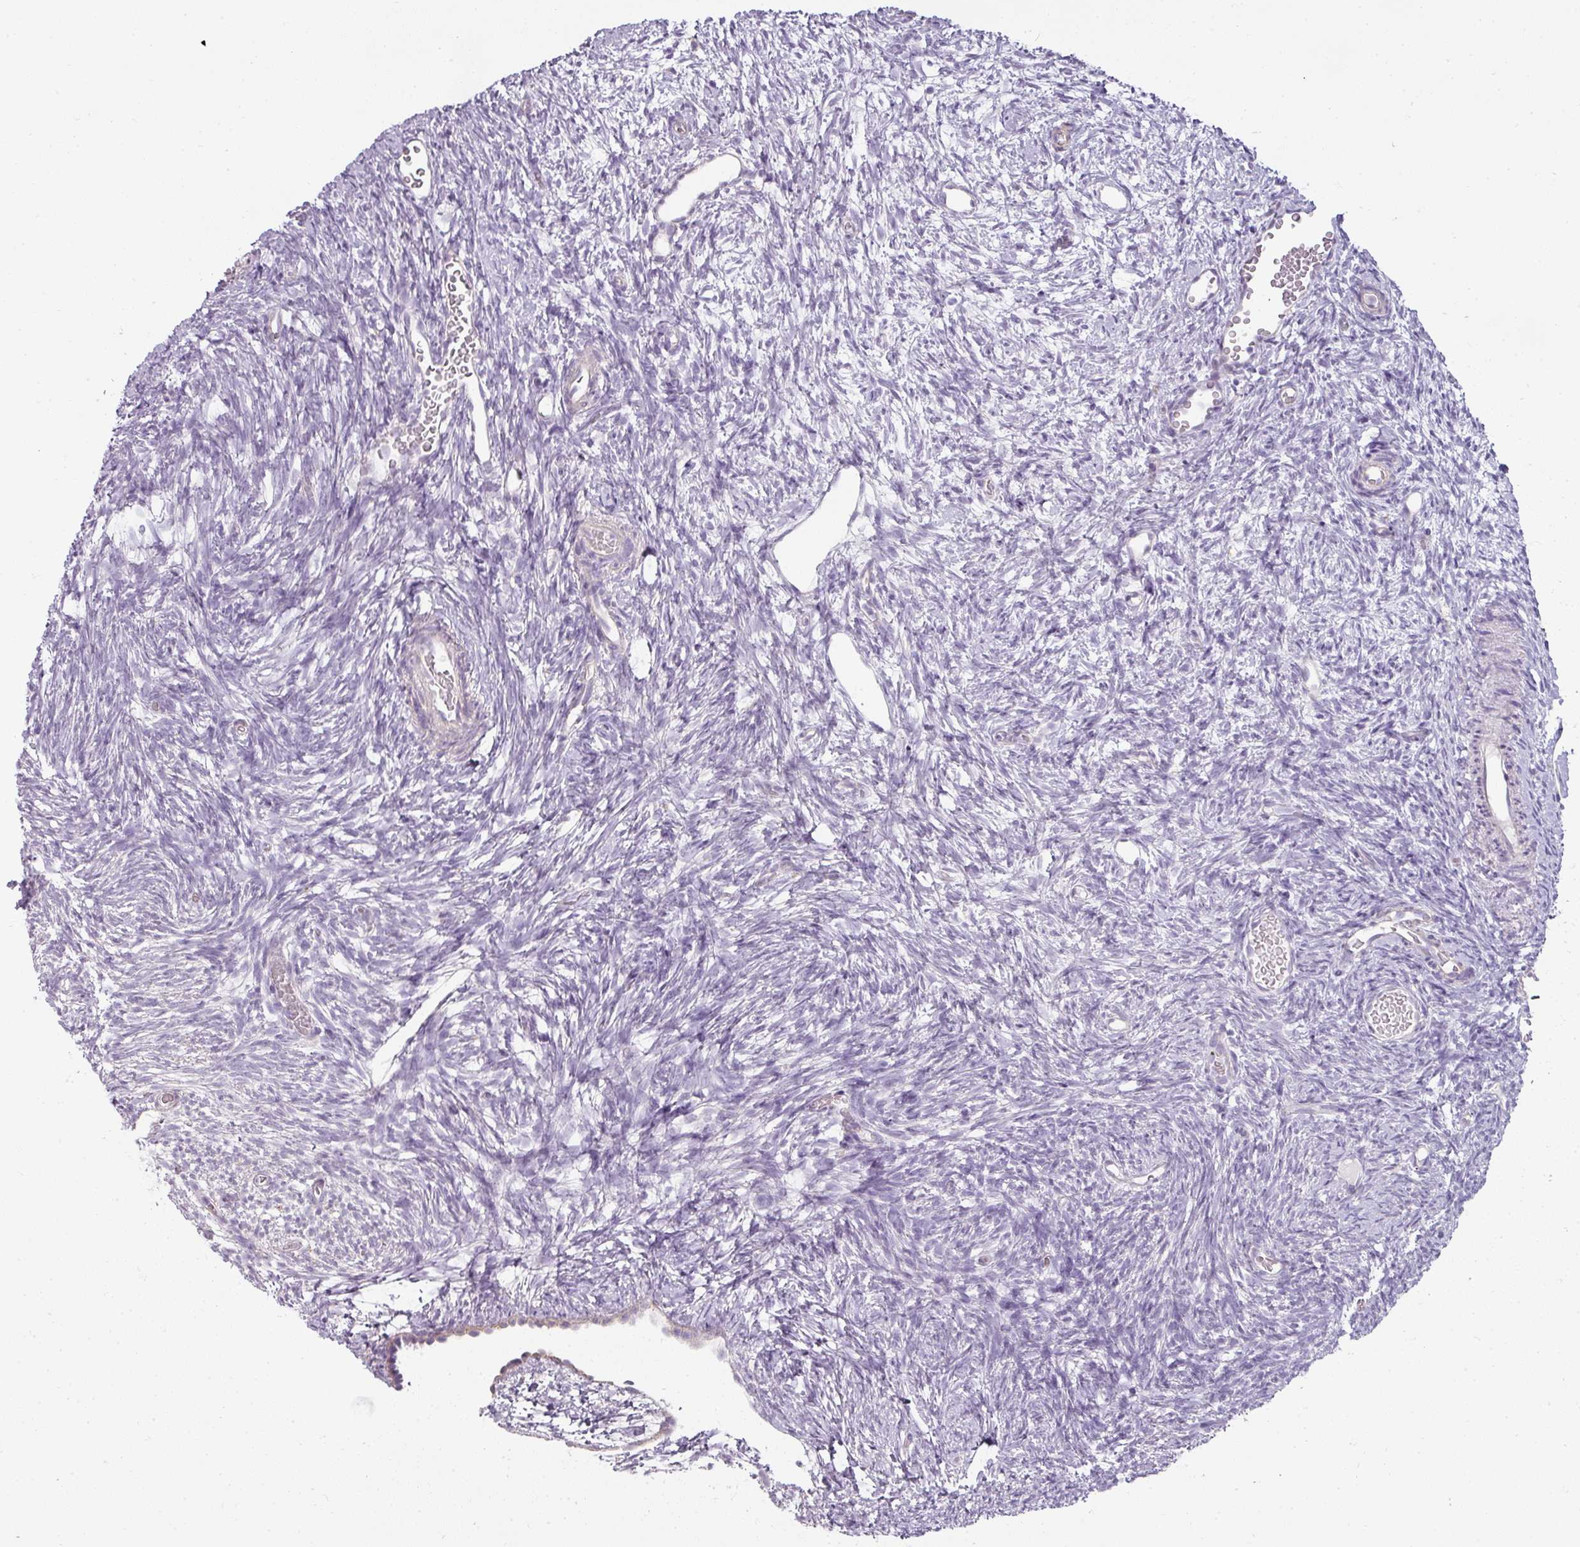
{"staining": {"intensity": "negative", "quantity": "none", "location": "none"}, "tissue": "ovary", "cell_type": "Ovarian stroma cells", "image_type": "normal", "snomed": [{"axis": "morphology", "description": "Normal tissue, NOS"}, {"axis": "topography", "description": "Ovary"}], "caption": "Immunohistochemical staining of unremarkable human ovary reveals no significant positivity in ovarian stroma cells.", "gene": "ASB1", "patient": {"sex": "female", "age": 39}}